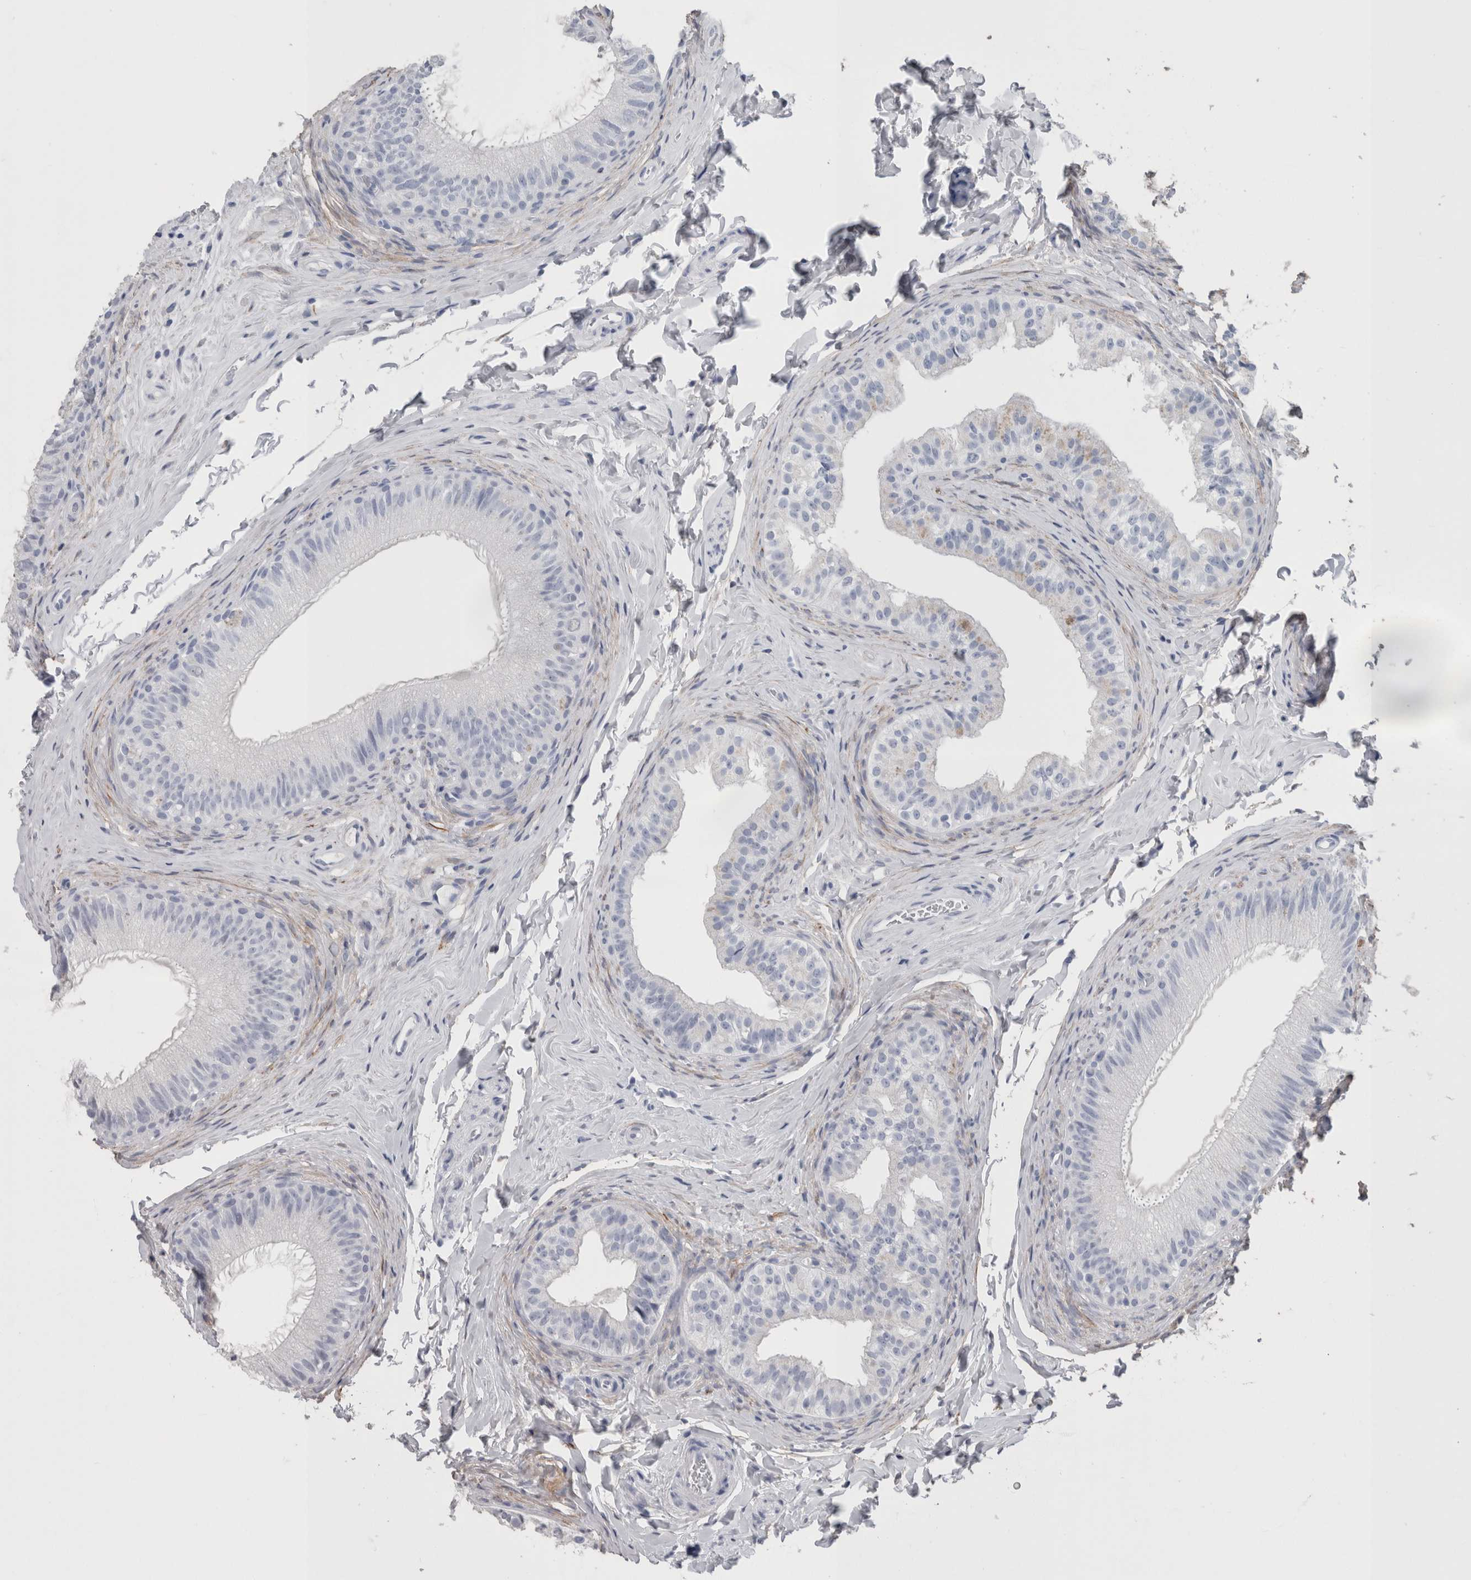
{"staining": {"intensity": "negative", "quantity": "none", "location": "none"}, "tissue": "epididymis", "cell_type": "Glandular cells", "image_type": "normal", "snomed": [{"axis": "morphology", "description": "Normal tissue, NOS"}, {"axis": "topography", "description": "Epididymis"}], "caption": "Protein analysis of unremarkable epididymis exhibits no significant positivity in glandular cells. (DAB (3,3'-diaminobenzidine) immunohistochemistry (IHC) with hematoxylin counter stain).", "gene": "CA8", "patient": {"sex": "male", "age": 49}}